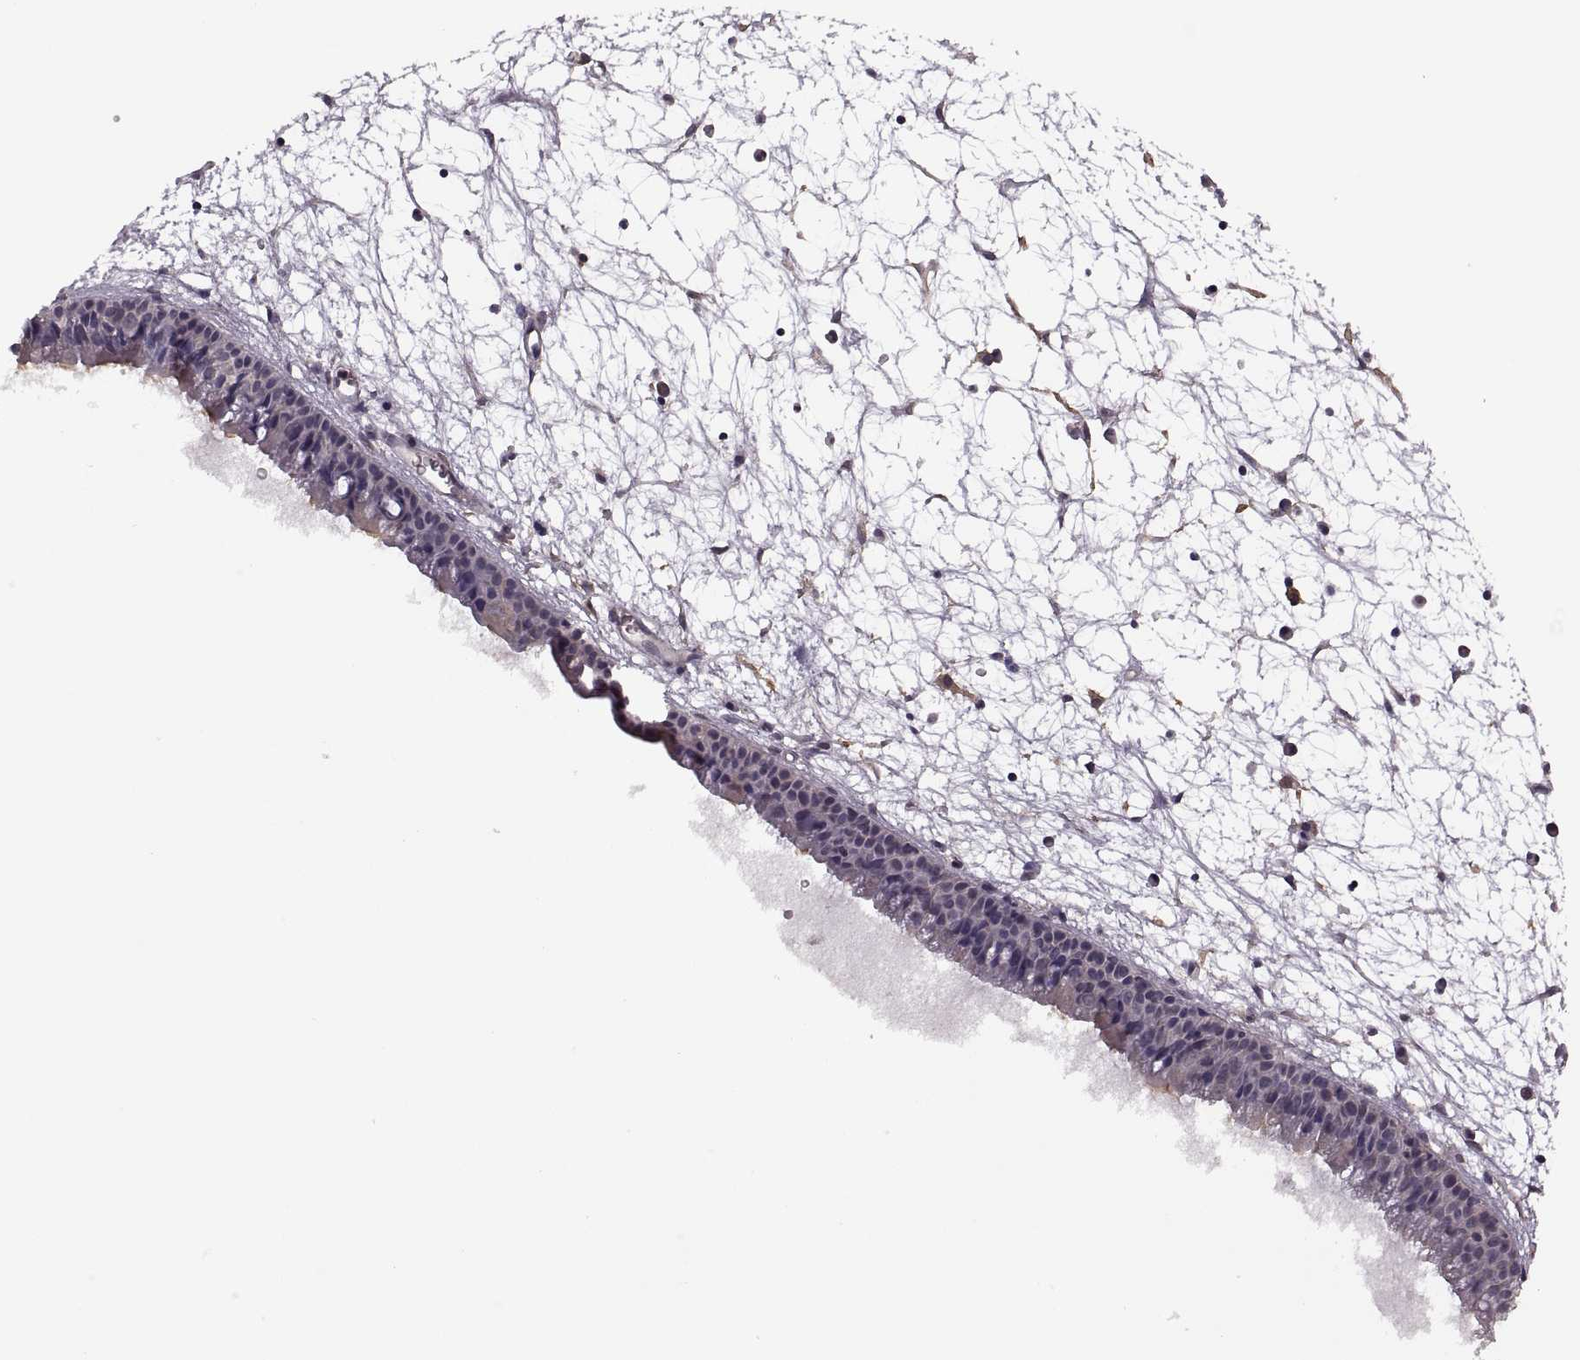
{"staining": {"intensity": "negative", "quantity": "none", "location": "none"}, "tissue": "nasopharynx", "cell_type": "Respiratory epithelial cells", "image_type": "normal", "snomed": [{"axis": "morphology", "description": "Normal tissue, NOS"}, {"axis": "topography", "description": "Nasopharynx"}], "caption": "Respiratory epithelial cells are negative for brown protein staining in unremarkable nasopharynx. (DAB (3,3'-diaminobenzidine) immunohistochemistry (IHC) with hematoxylin counter stain).", "gene": "PIERCE1", "patient": {"sex": "male", "age": 61}}